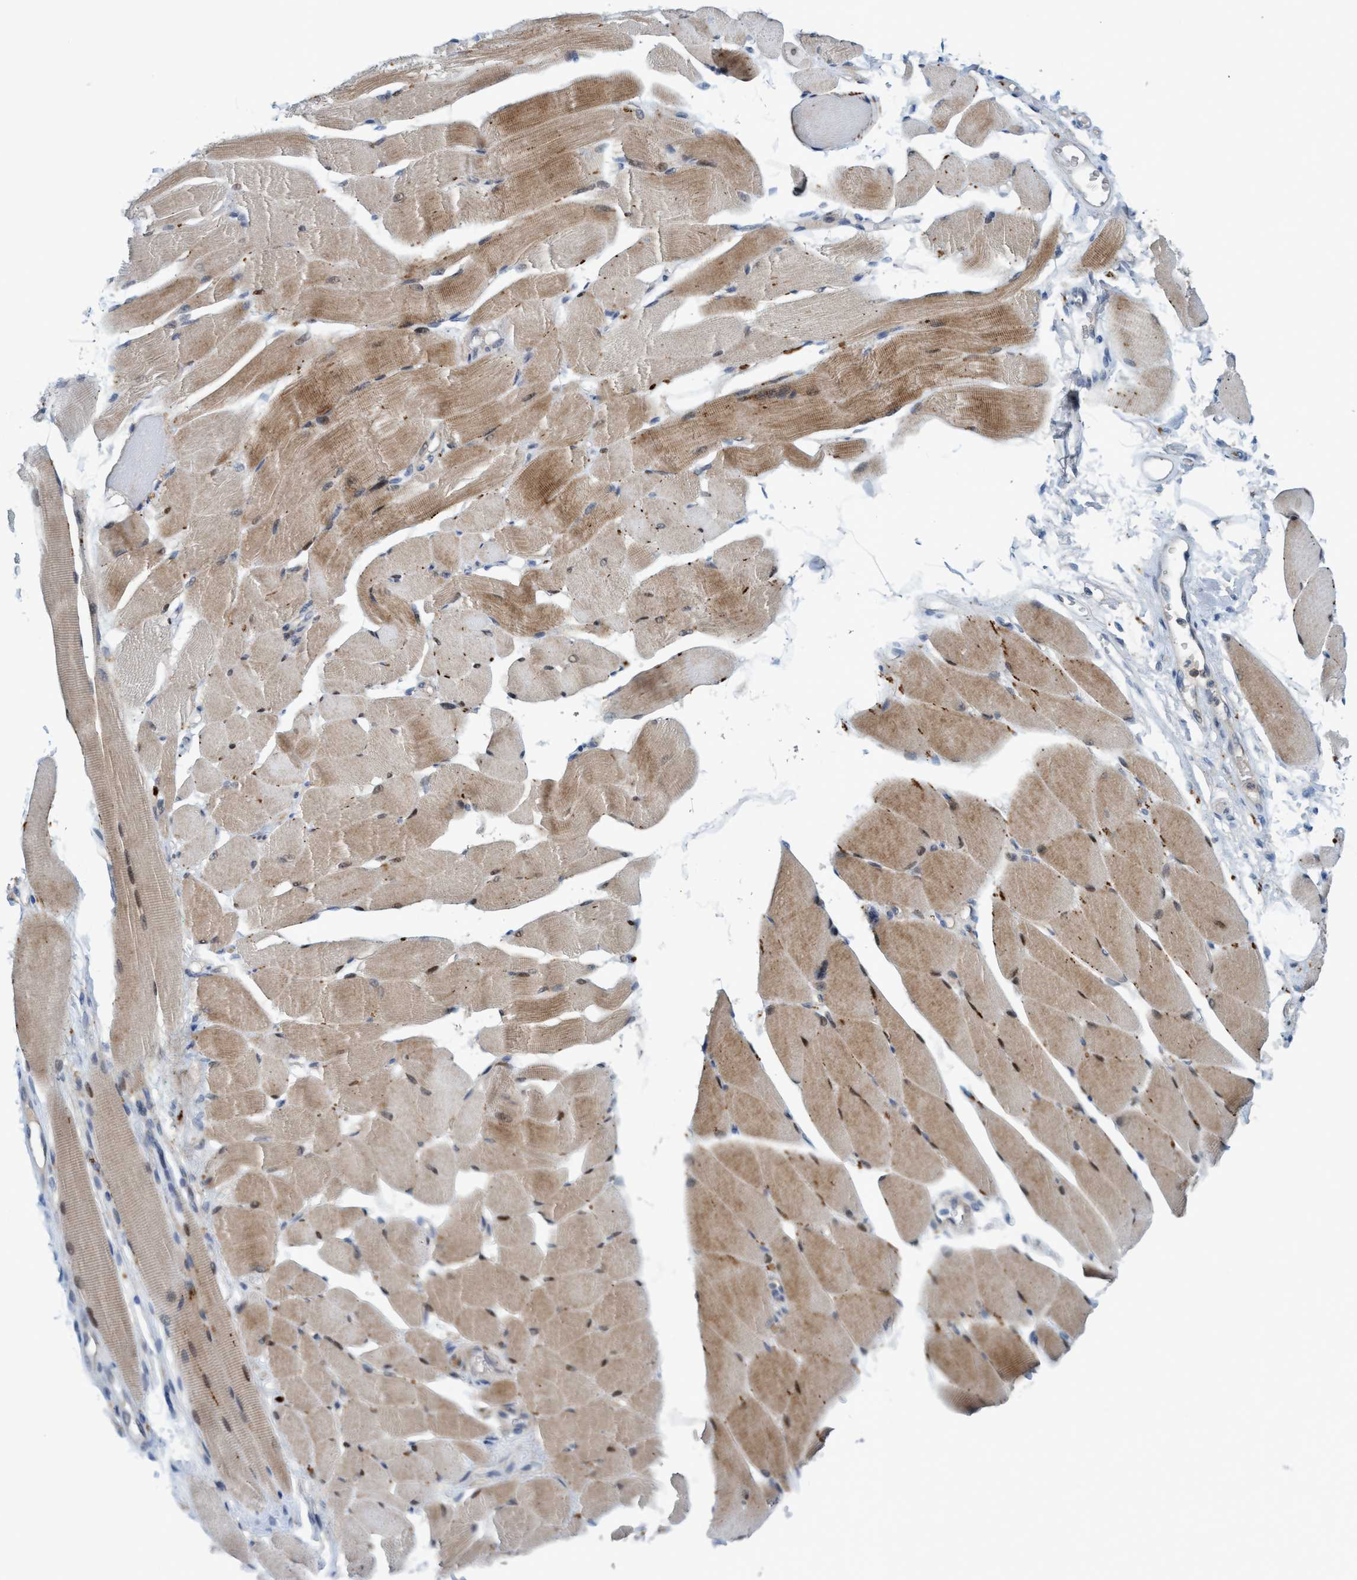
{"staining": {"intensity": "moderate", "quantity": "25%-75%", "location": "cytoplasmic/membranous"}, "tissue": "skeletal muscle", "cell_type": "Myocytes", "image_type": "normal", "snomed": [{"axis": "morphology", "description": "Normal tissue, NOS"}, {"axis": "topography", "description": "Skeletal muscle"}, {"axis": "topography", "description": "Peripheral nerve tissue"}], "caption": "Immunohistochemistry (DAB) staining of benign skeletal muscle demonstrates moderate cytoplasmic/membranous protein staining in about 25%-75% of myocytes. Immunohistochemistry stains the protein in brown and the nuclei are stained blue.", "gene": "RNF208", "patient": {"sex": "female", "age": 84}}